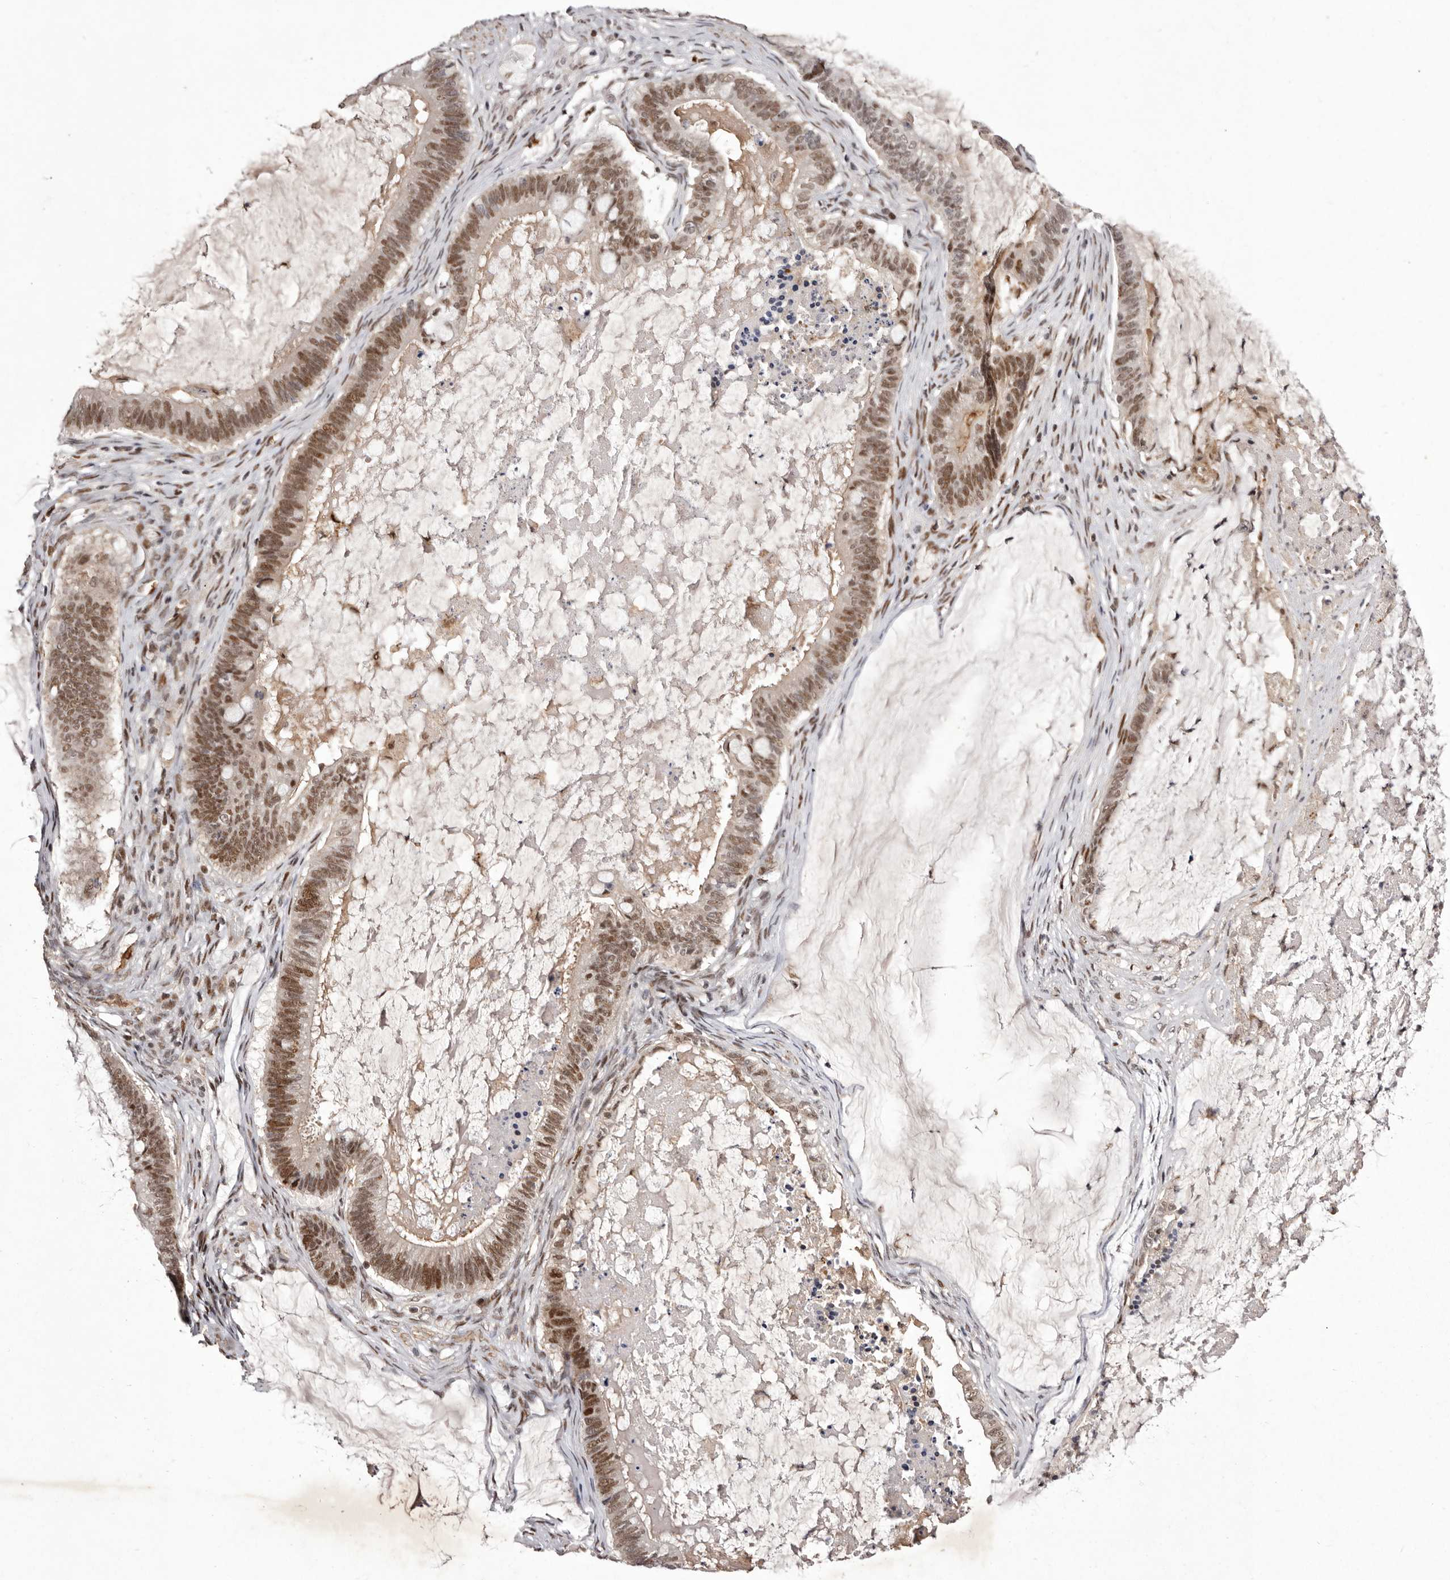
{"staining": {"intensity": "moderate", "quantity": ">75%", "location": "nuclear"}, "tissue": "ovarian cancer", "cell_type": "Tumor cells", "image_type": "cancer", "snomed": [{"axis": "morphology", "description": "Cystadenocarcinoma, mucinous, NOS"}, {"axis": "topography", "description": "Ovary"}], "caption": "Approximately >75% of tumor cells in ovarian mucinous cystadenocarcinoma exhibit moderate nuclear protein staining as visualized by brown immunohistochemical staining.", "gene": "FBXO5", "patient": {"sex": "female", "age": 61}}